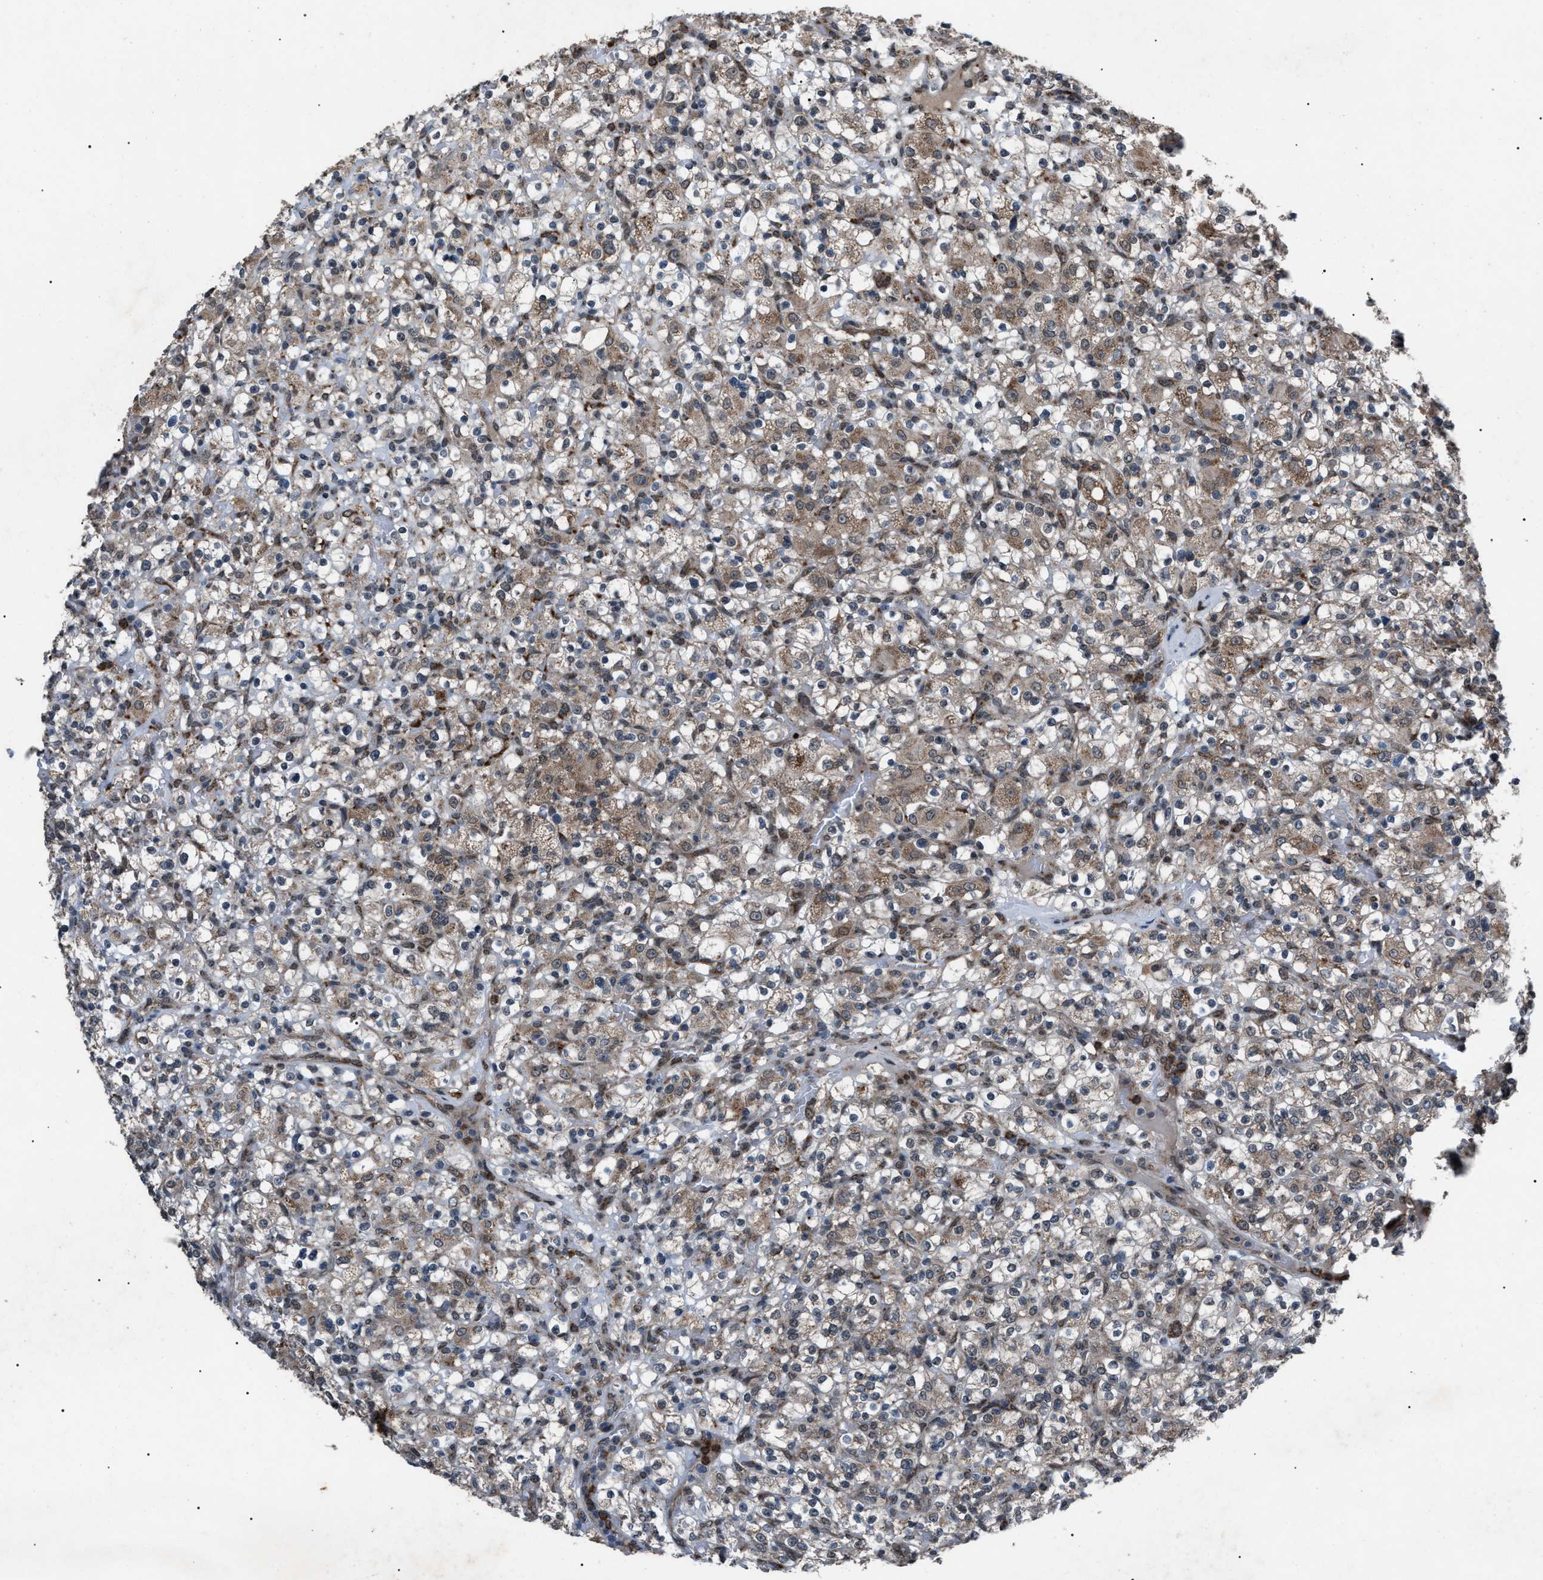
{"staining": {"intensity": "moderate", "quantity": "25%-75%", "location": "cytoplasmic/membranous"}, "tissue": "renal cancer", "cell_type": "Tumor cells", "image_type": "cancer", "snomed": [{"axis": "morphology", "description": "Normal tissue, NOS"}, {"axis": "morphology", "description": "Adenocarcinoma, NOS"}, {"axis": "topography", "description": "Kidney"}], "caption": "This image shows IHC staining of renal cancer, with medium moderate cytoplasmic/membranous positivity in approximately 25%-75% of tumor cells.", "gene": "ZFAND2A", "patient": {"sex": "female", "age": 72}}